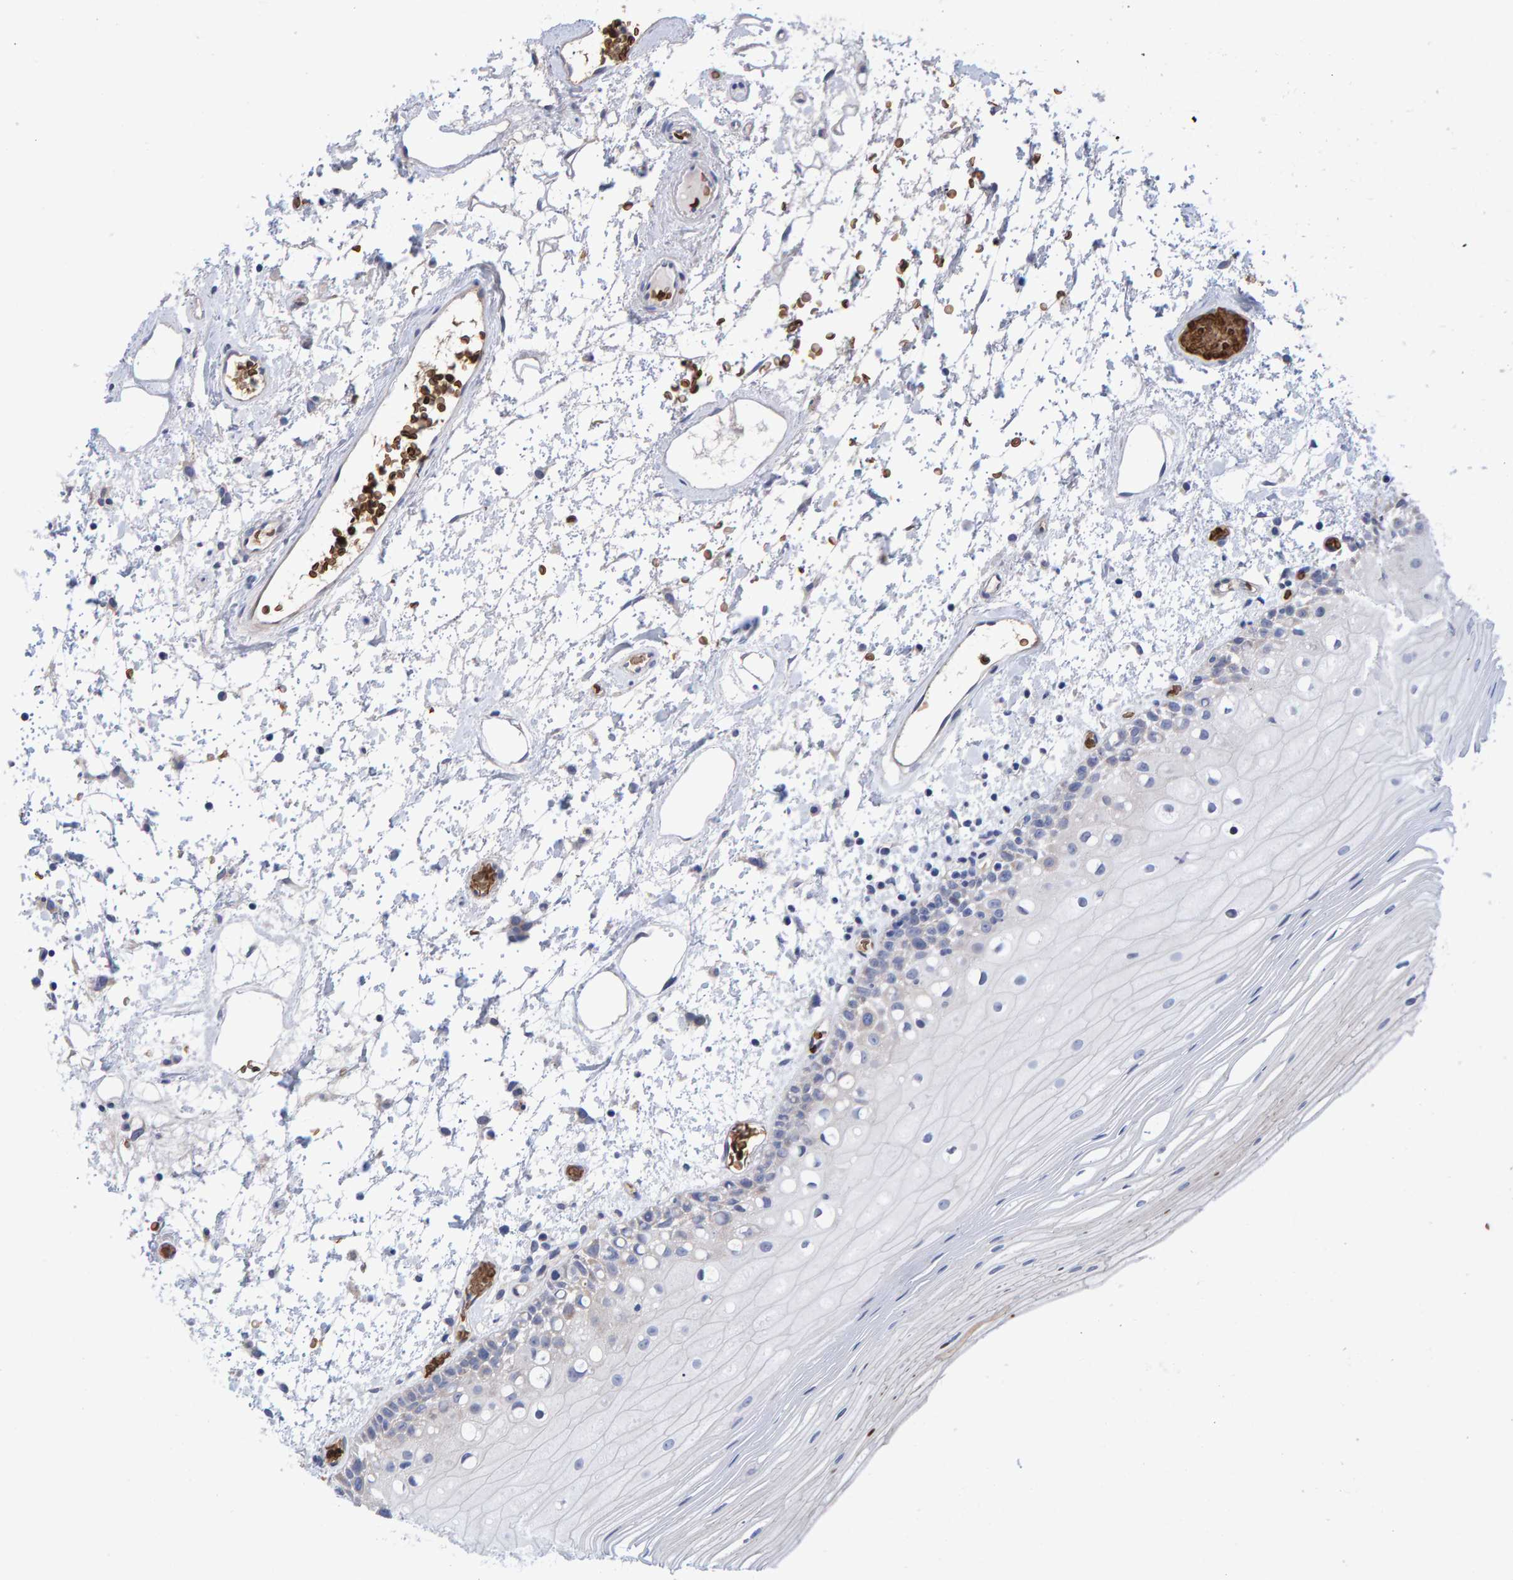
{"staining": {"intensity": "negative", "quantity": "none", "location": "none"}, "tissue": "oral mucosa", "cell_type": "Squamous epithelial cells", "image_type": "normal", "snomed": [{"axis": "morphology", "description": "Normal tissue, NOS"}, {"axis": "topography", "description": "Oral tissue"}], "caption": "High magnification brightfield microscopy of normal oral mucosa stained with DAB (3,3'-diaminobenzidine) (brown) and counterstained with hematoxylin (blue): squamous epithelial cells show no significant staining. (Stains: DAB (3,3'-diaminobenzidine) immunohistochemistry (IHC) with hematoxylin counter stain, Microscopy: brightfield microscopy at high magnification).", "gene": "VPS9D1", "patient": {"sex": "male", "age": 52}}